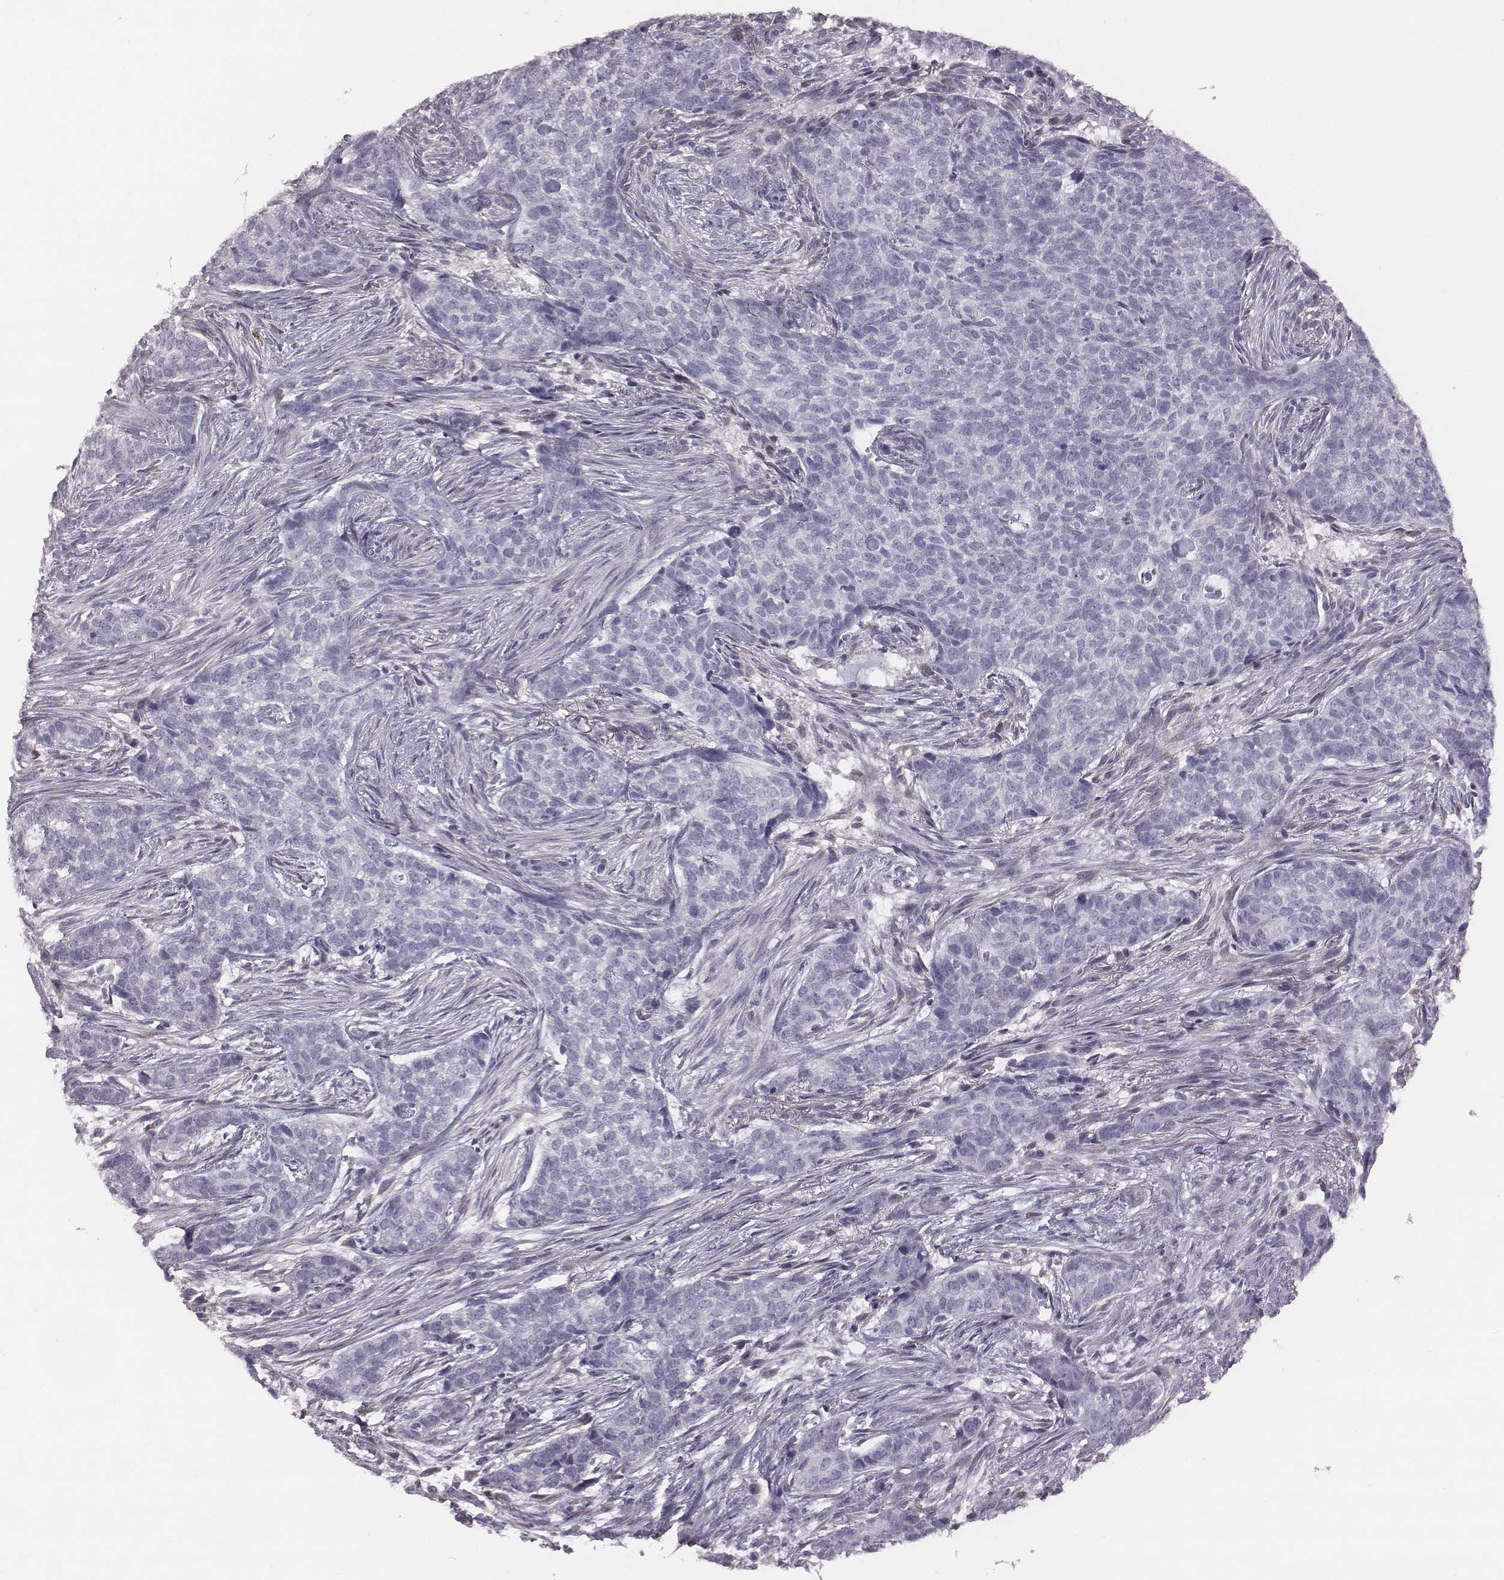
{"staining": {"intensity": "negative", "quantity": "none", "location": "none"}, "tissue": "skin cancer", "cell_type": "Tumor cells", "image_type": "cancer", "snomed": [{"axis": "morphology", "description": "Basal cell carcinoma"}, {"axis": "topography", "description": "Skin"}], "caption": "Immunohistochemical staining of skin cancer (basal cell carcinoma) reveals no significant staining in tumor cells.", "gene": "C6orf58", "patient": {"sex": "female", "age": 69}}